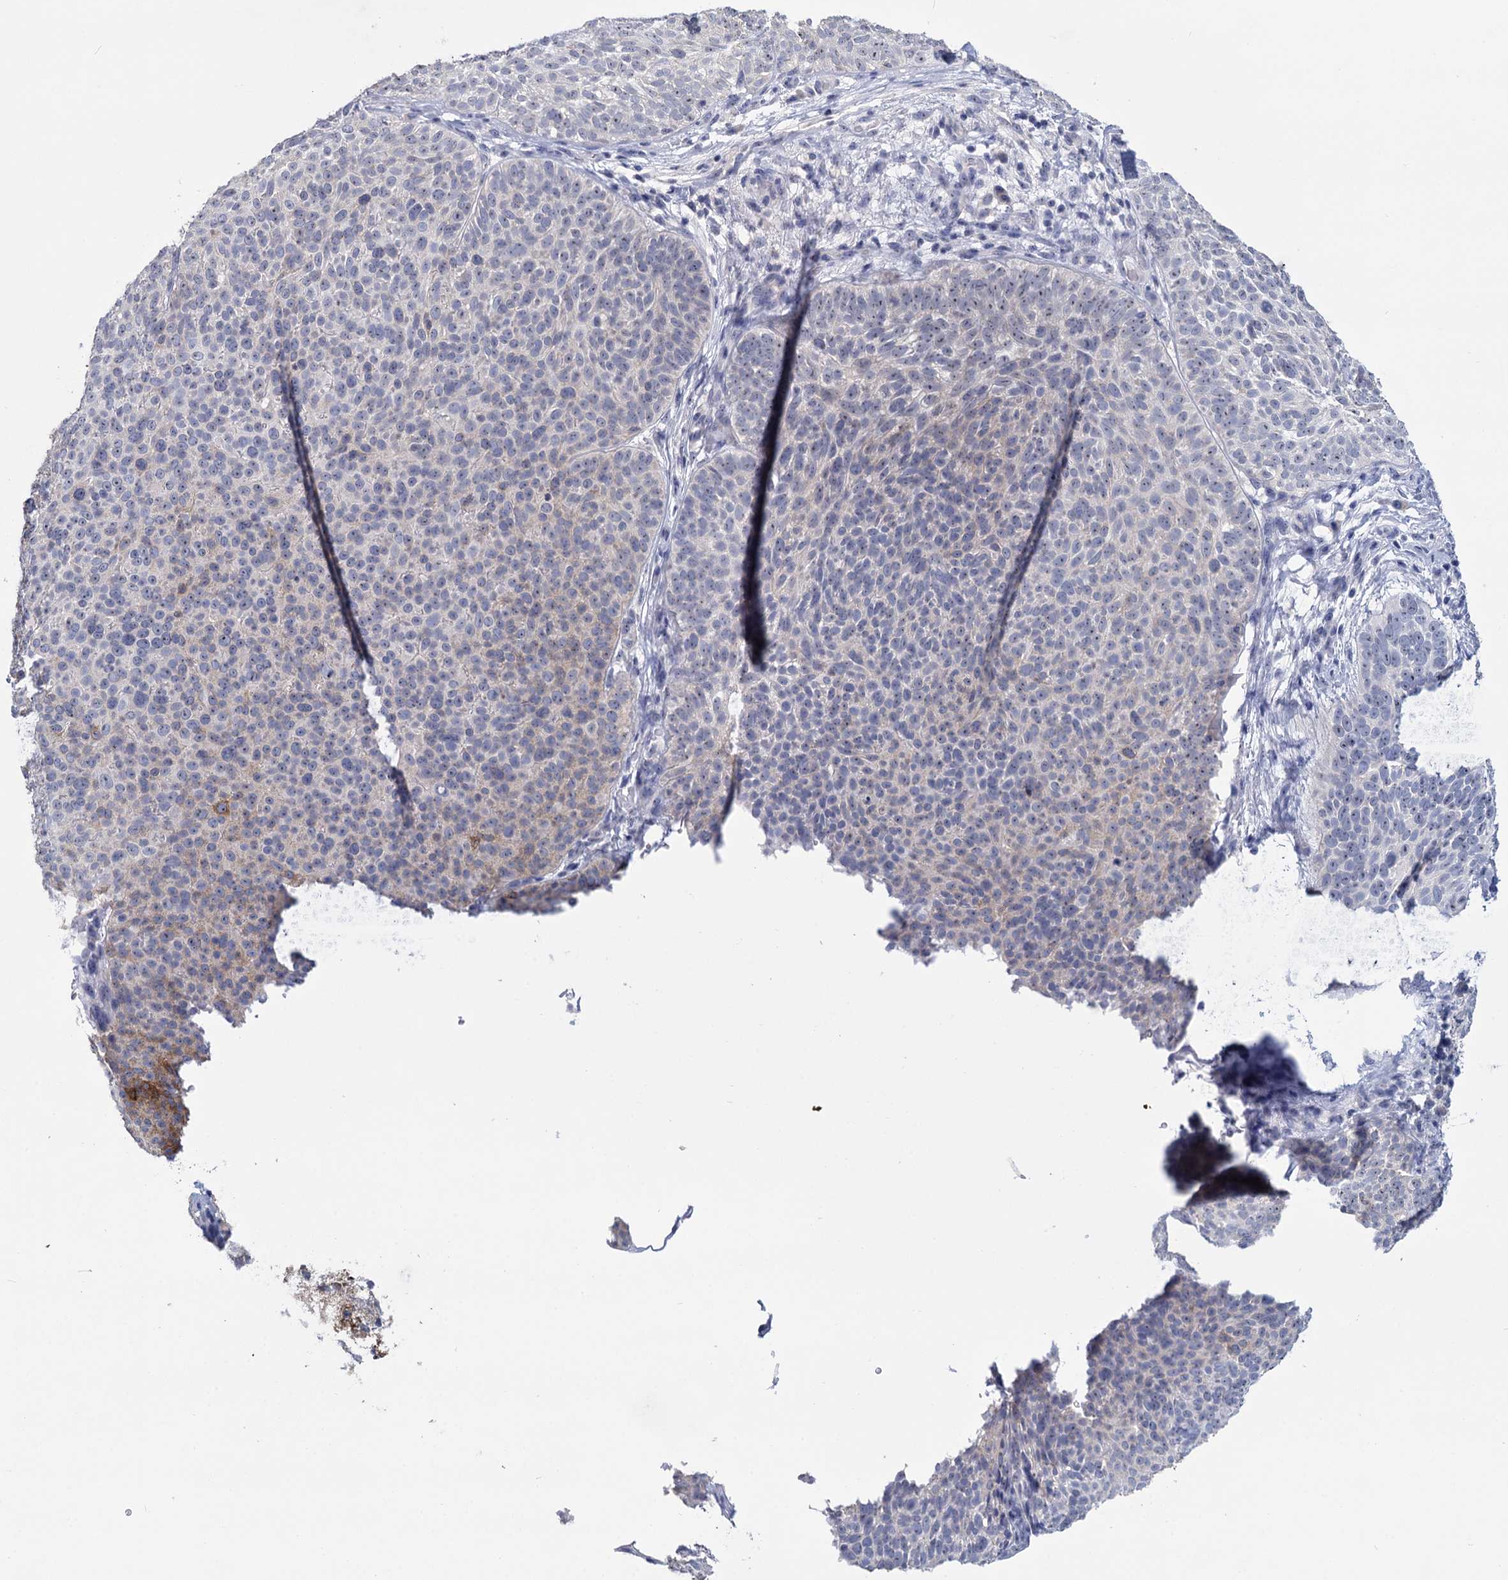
{"staining": {"intensity": "weak", "quantity": "<25%", "location": "cytoplasmic/membranous"}, "tissue": "skin cancer", "cell_type": "Tumor cells", "image_type": "cancer", "snomed": [{"axis": "morphology", "description": "Basal cell carcinoma"}, {"axis": "topography", "description": "Skin"}], "caption": "An IHC image of skin cancer (basal cell carcinoma) is shown. There is no staining in tumor cells of skin cancer (basal cell carcinoma).", "gene": "SFN", "patient": {"sex": "male", "age": 85}}